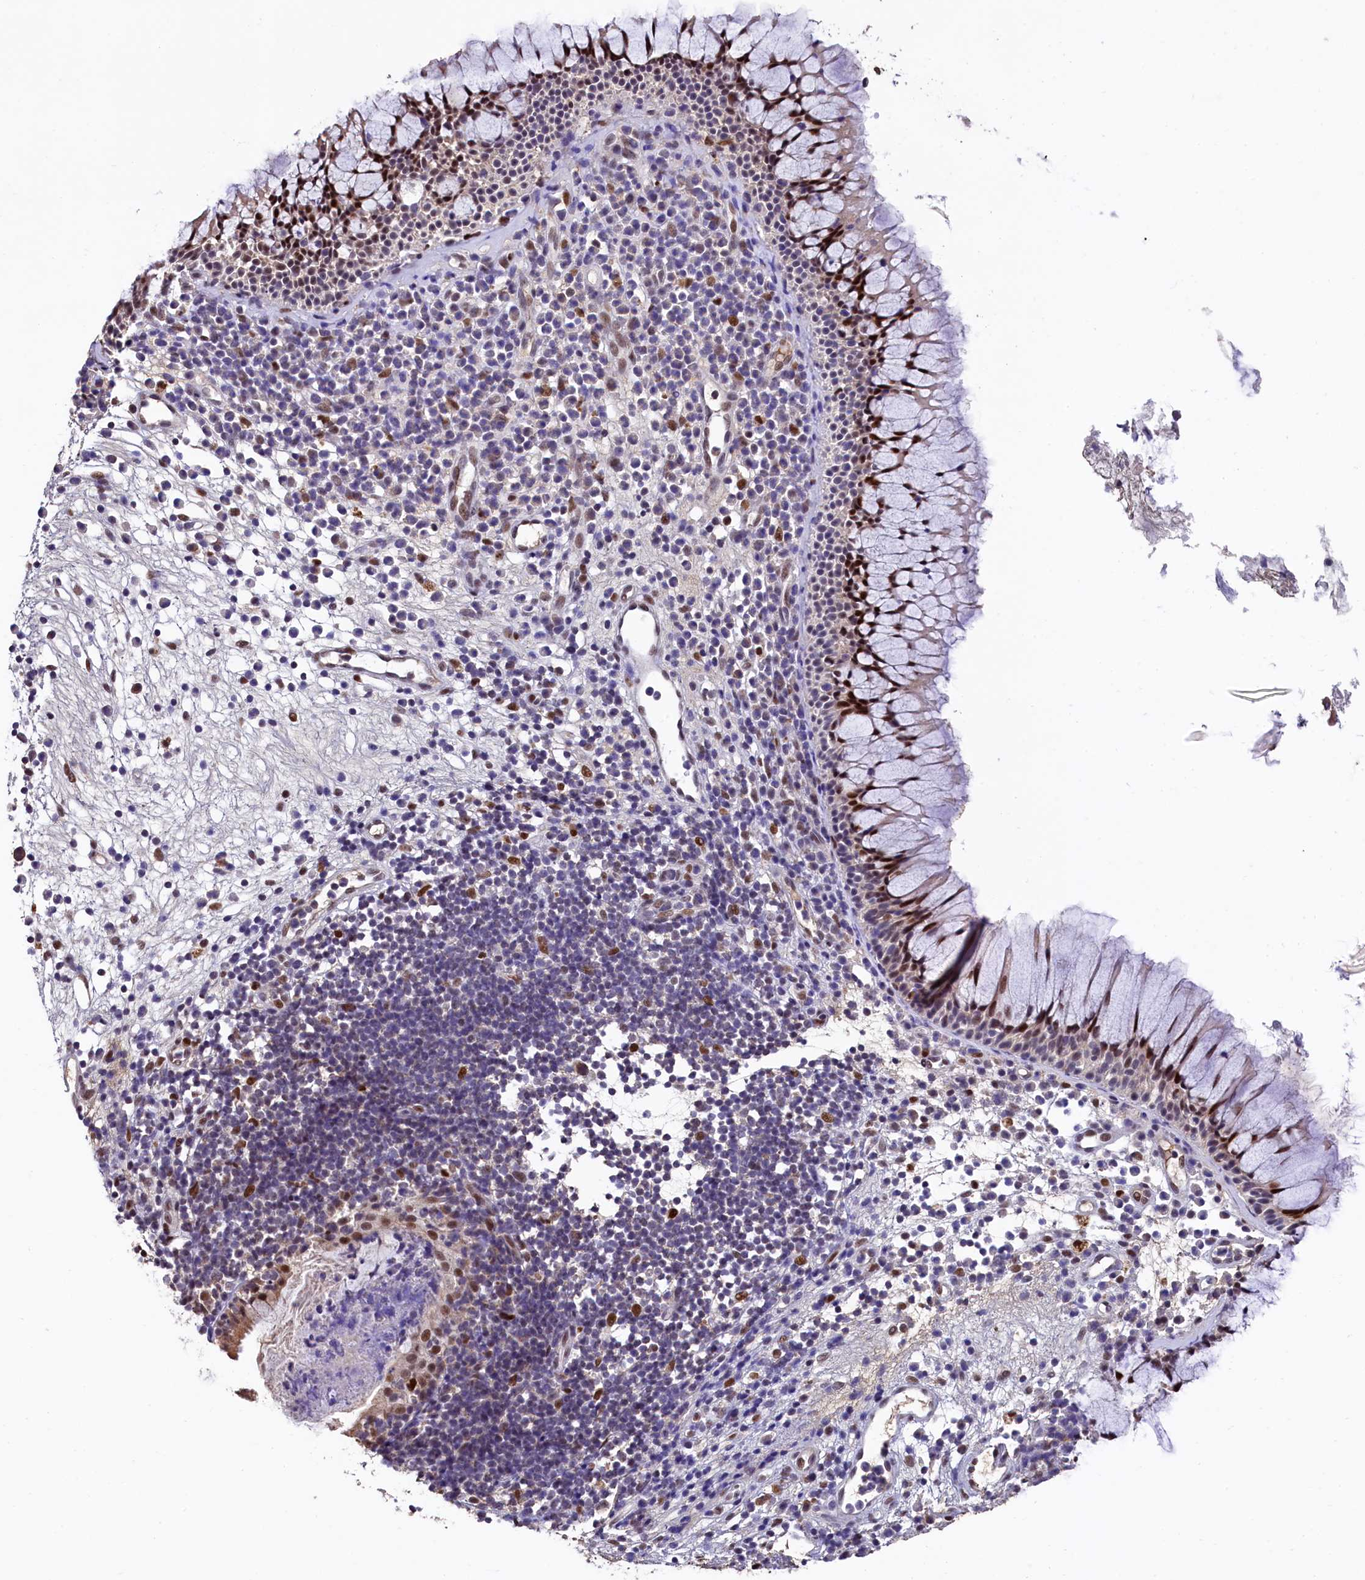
{"staining": {"intensity": "moderate", "quantity": "25%-75%", "location": "nuclear"}, "tissue": "nasopharynx", "cell_type": "Respiratory epithelial cells", "image_type": "normal", "snomed": [{"axis": "morphology", "description": "Normal tissue, NOS"}, {"axis": "morphology", "description": "Inflammation, NOS"}, {"axis": "topography", "description": "Nasopharynx"}], "caption": "An immunohistochemistry micrograph of benign tissue is shown. Protein staining in brown shows moderate nuclear positivity in nasopharynx within respiratory epithelial cells. (Stains: DAB (3,3'-diaminobenzidine) in brown, nuclei in blue, Microscopy: brightfield microscopy at high magnification).", "gene": "HECTD4", "patient": {"sex": "male", "age": 70}}